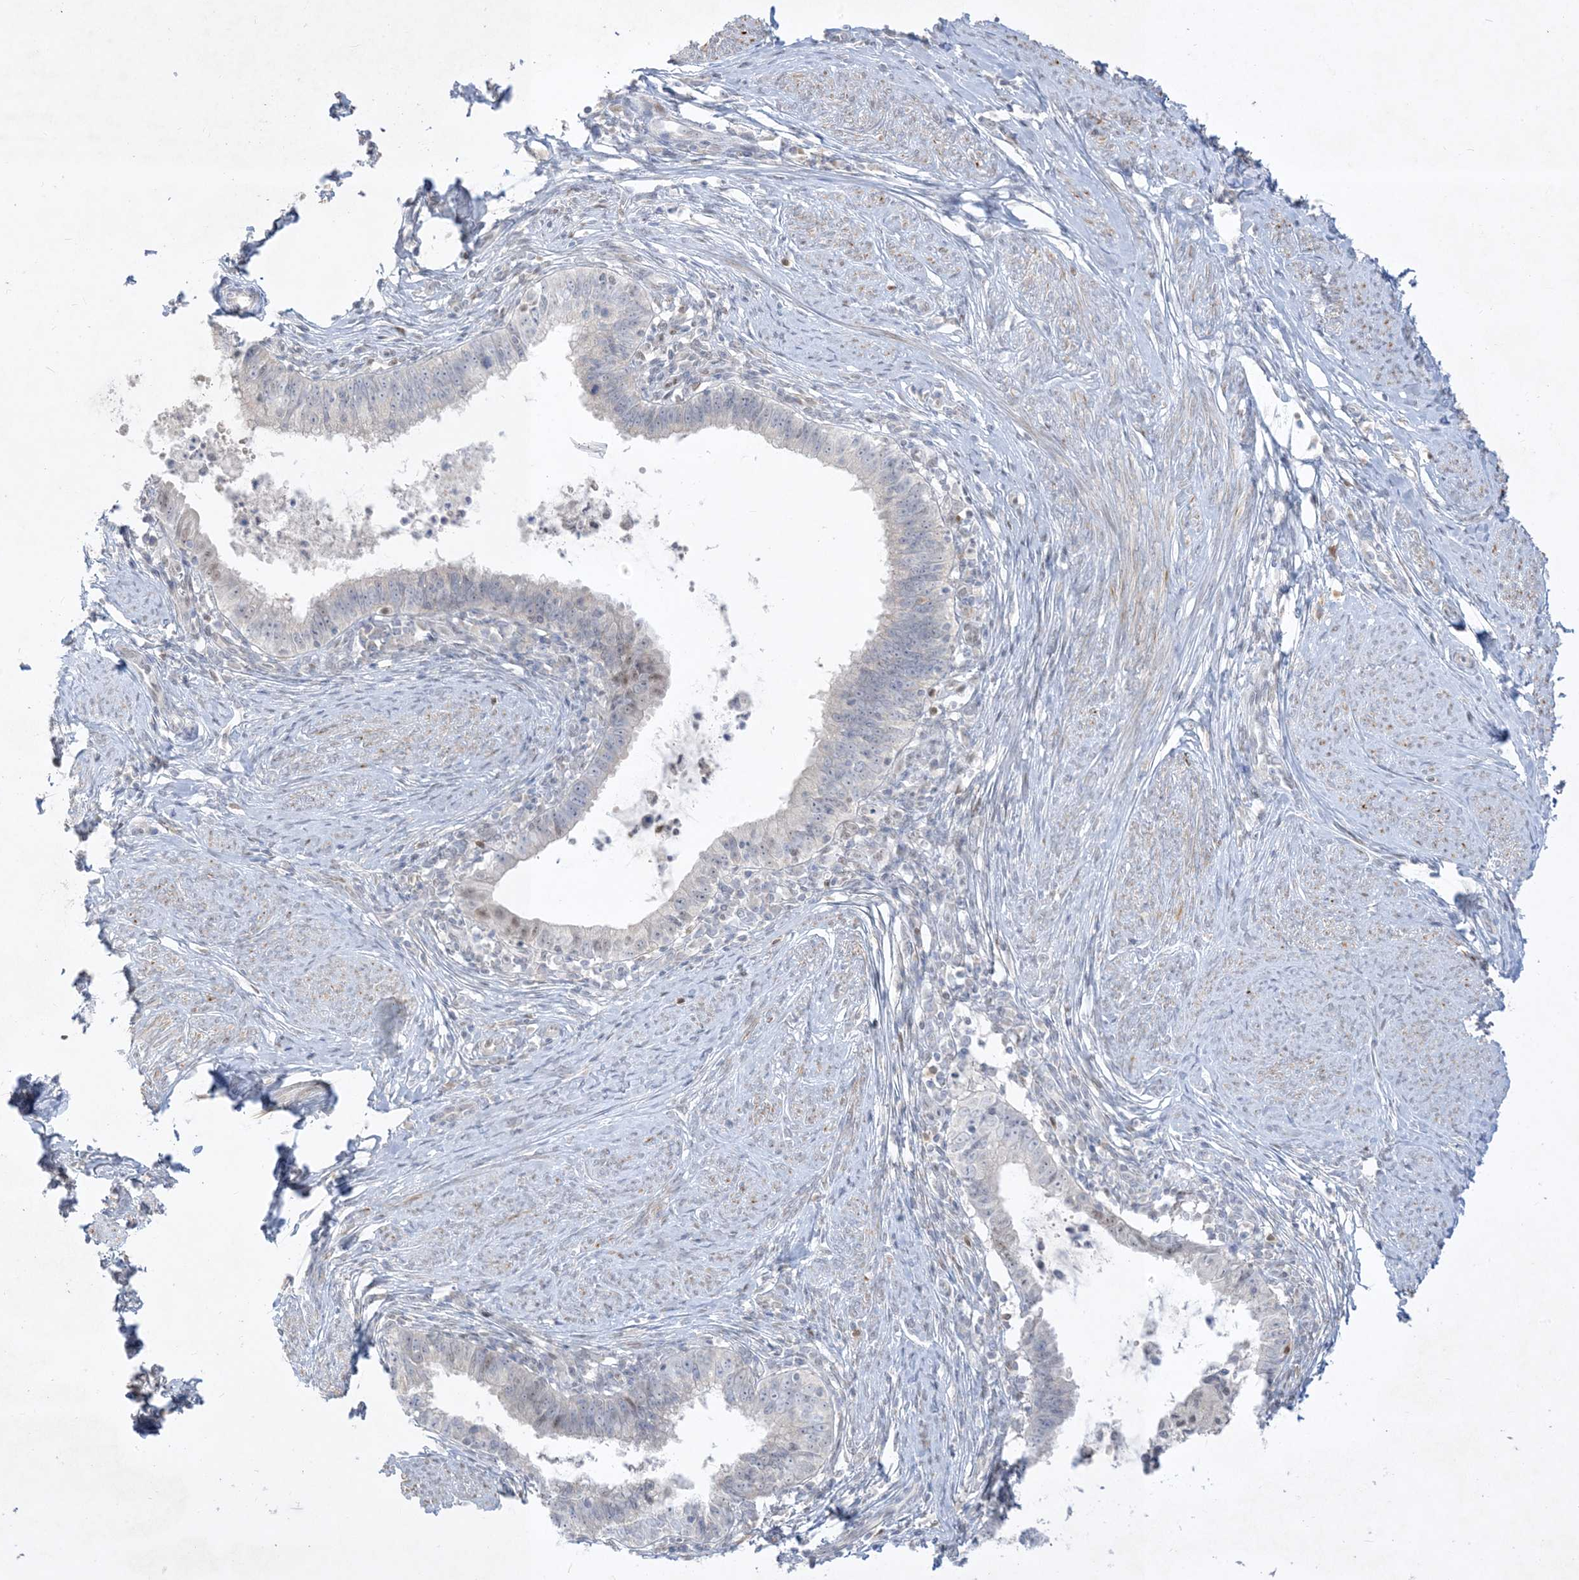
{"staining": {"intensity": "moderate", "quantity": "<25%", "location": "nuclear"}, "tissue": "cervical cancer", "cell_type": "Tumor cells", "image_type": "cancer", "snomed": [{"axis": "morphology", "description": "Adenocarcinoma, NOS"}, {"axis": "topography", "description": "Cervix"}], "caption": "Moderate nuclear staining for a protein is seen in approximately <25% of tumor cells of cervical adenocarcinoma using IHC.", "gene": "BHLHE40", "patient": {"sex": "female", "age": 36}}